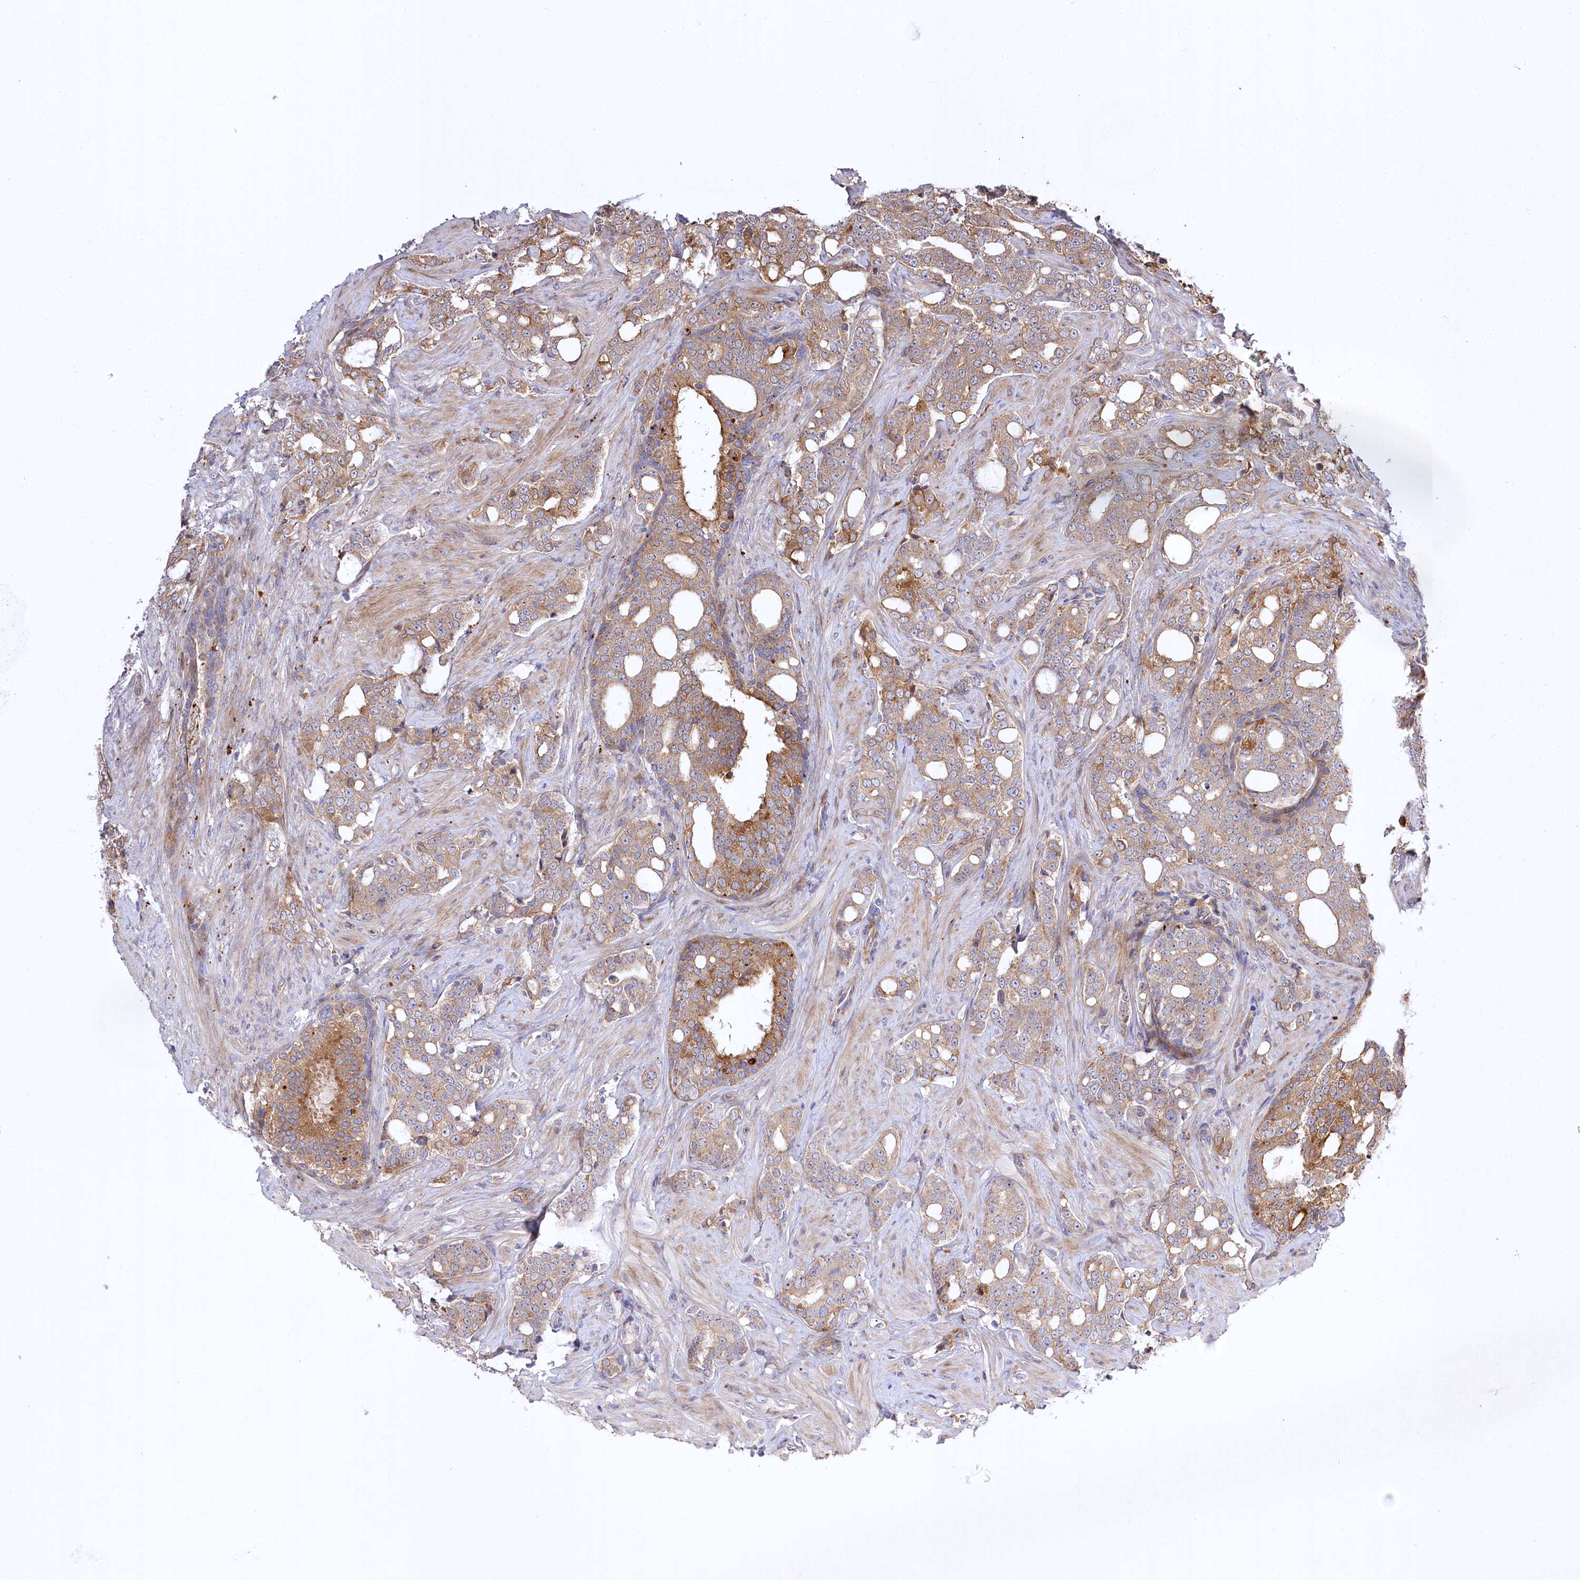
{"staining": {"intensity": "moderate", "quantity": ">75%", "location": "cytoplasmic/membranous"}, "tissue": "prostate cancer", "cell_type": "Tumor cells", "image_type": "cancer", "snomed": [{"axis": "morphology", "description": "Adenocarcinoma, High grade"}, {"axis": "topography", "description": "Prostate"}], "caption": "Immunohistochemical staining of human high-grade adenocarcinoma (prostate) demonstrates medium levels of moderate cytoplasmic/membranous protein positivity in approximately >75% of tumor cells.", "gene": "TRUB1", "patient": {"sex": "male", "age": 64}}